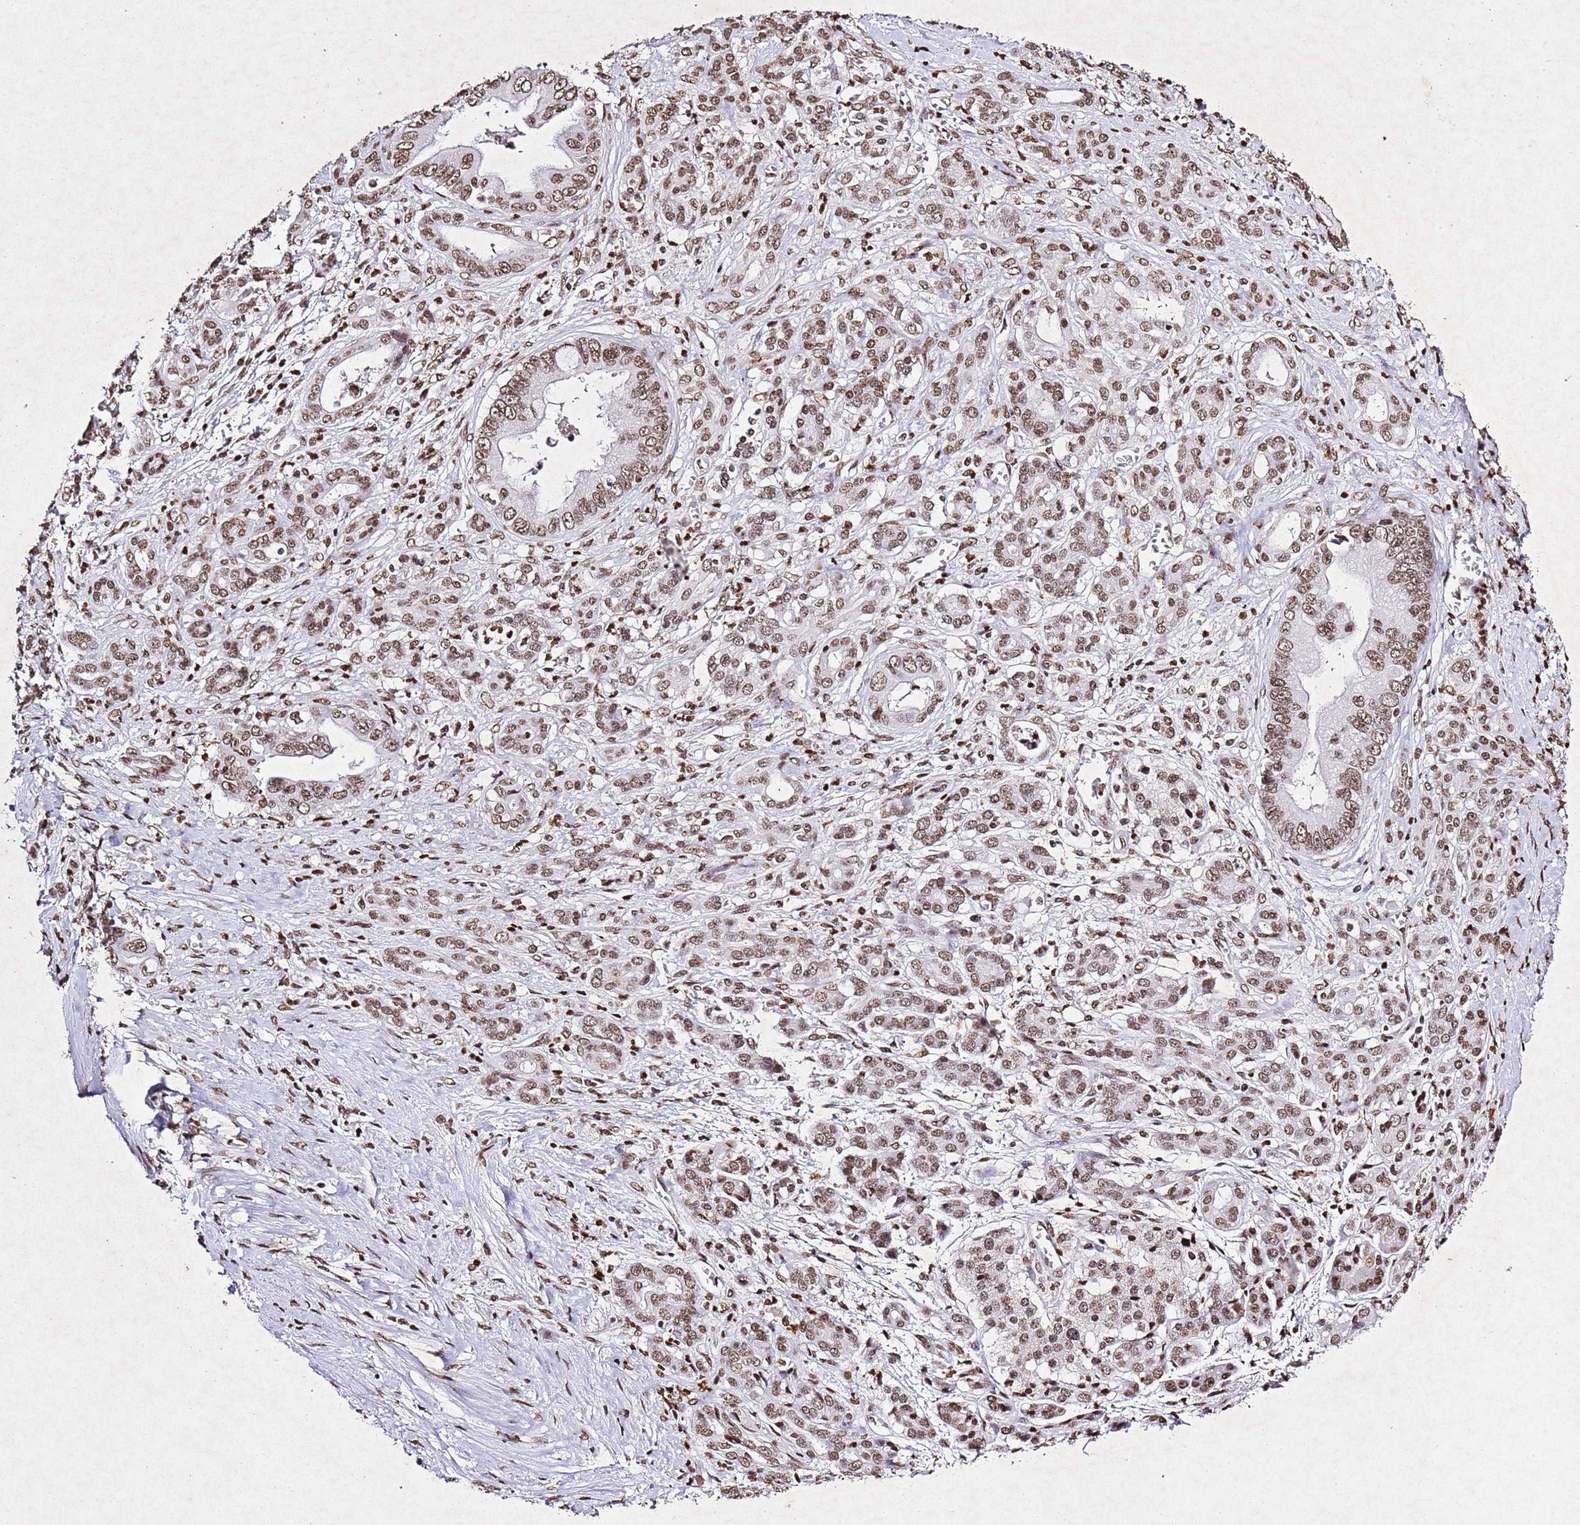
{"staining": {"intensity": "moderate", "quantity": ">75%", "location": "nuclear"}, "tissue": "pancreatic cancer", "cell_type": "Tumor cells", "image_type": "cancer", "snomed": [{"axis": "morphology", "description": "Adenocarcinoma, NOS"}, {"axis": "topography", "description": "Pancreas"}], "caption": "Pancreatic cancer tissue exhibits moderate nuclear expression in approximately >75% of tumor cells, visualized by immunohistochemistry.", "gene": "BMAL1", "patient": {"sex": "male", "age": 59}}